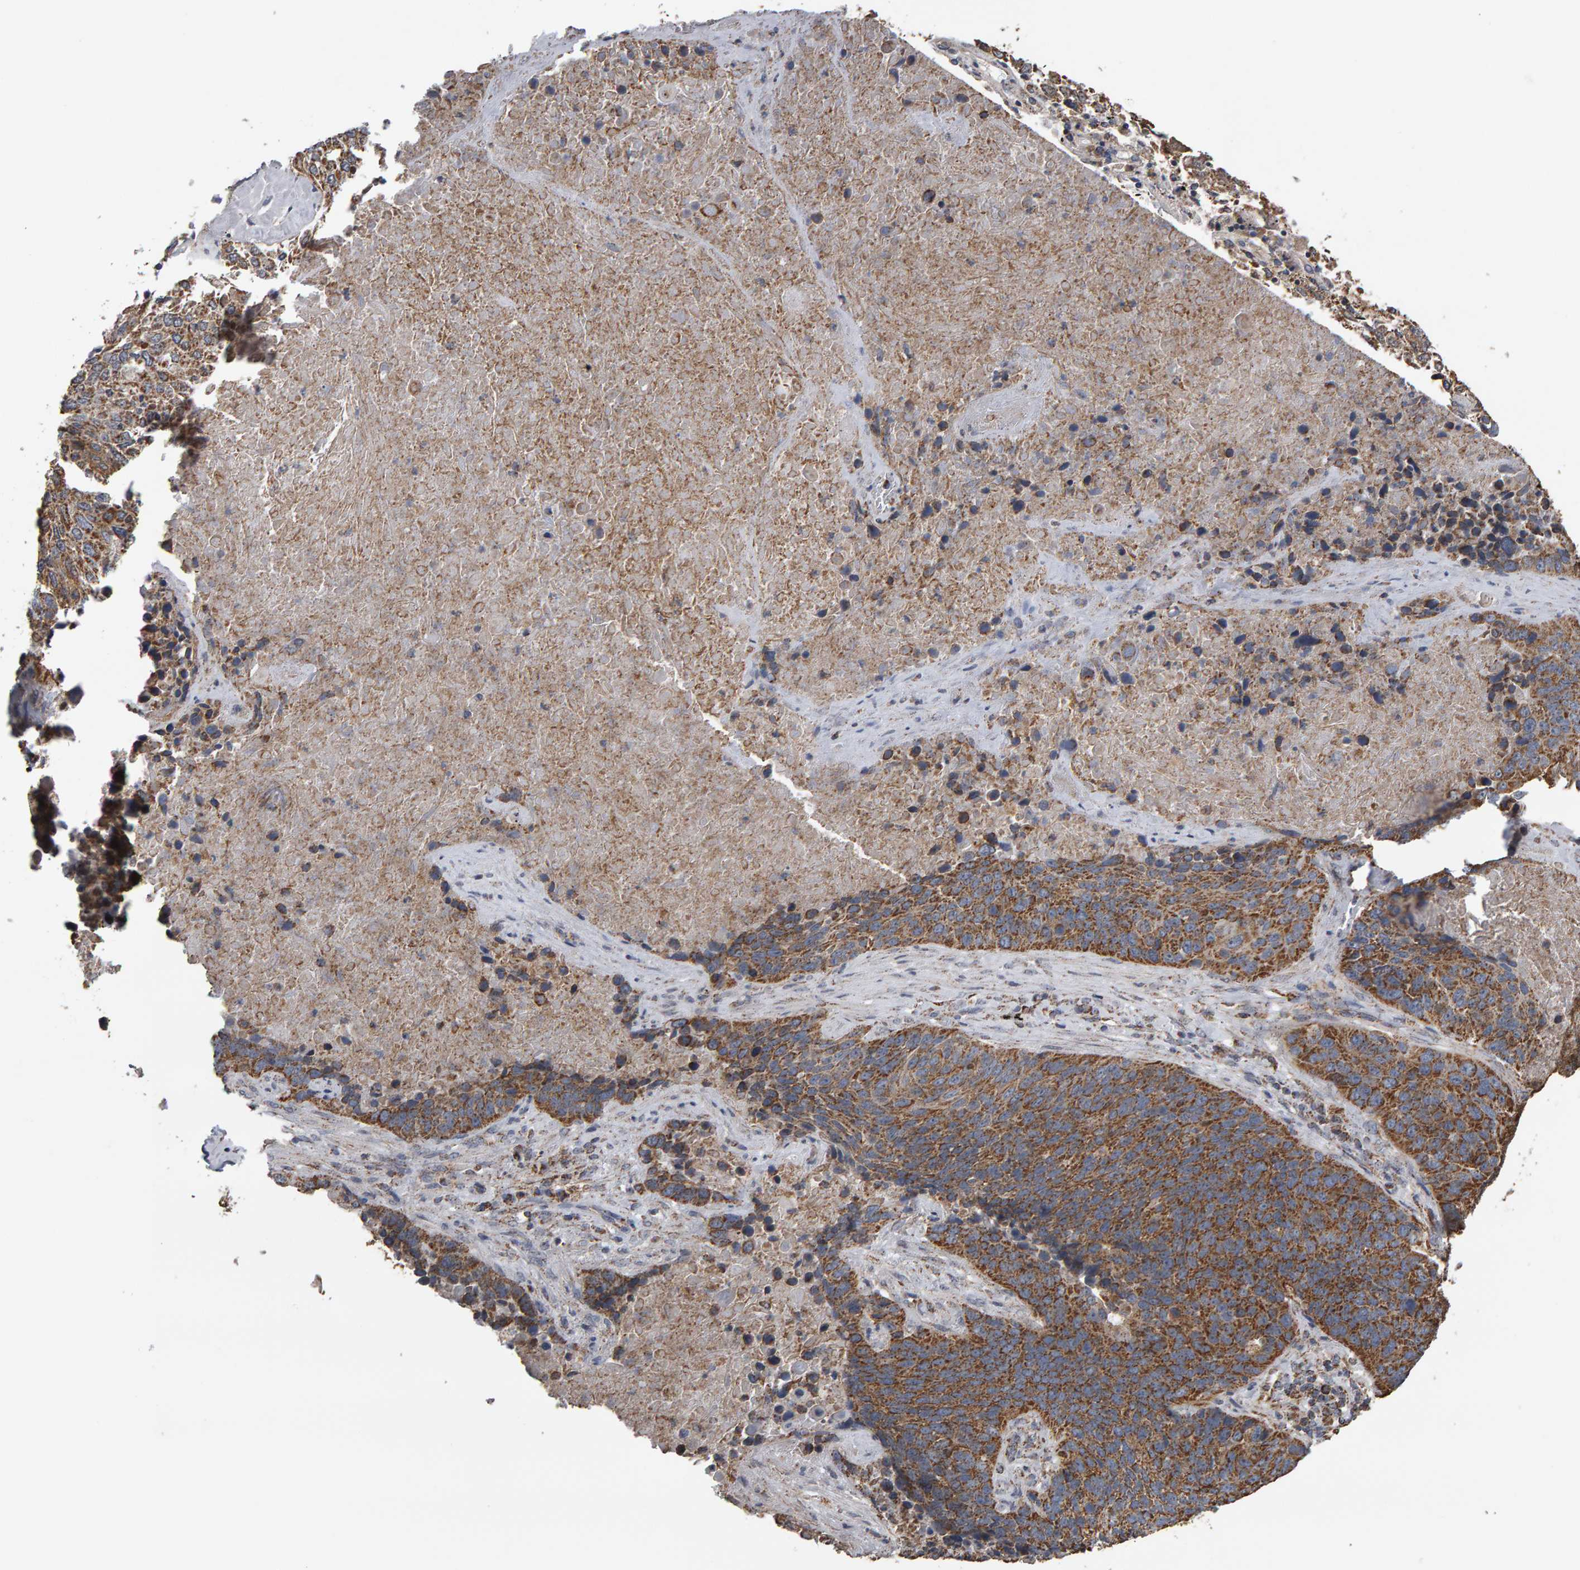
{"staining": {"intensity": "moderate", "quantity": ">75%", "location": "cytoplasmic/membranous"}, "tissue": "lung cancer", "cell_type": "Tumor cells", "image_type": "cancer", "snomed": [{"axis": "morphology", "description": "Squamous cell carcinoma, NOS"}, {"axis": "topography", "description": "Lung"}], "caption": "Lung squamous cell carcinoma stained with DAB (3,3'-diaminobenzidine) immunohistochemistry demonstrates medium levels of moderate cytoplasmic/membranous positivity in approximately >75% of tumor cells. The staining was performed using DAB (3,3'-diaminobenzidine), with brown indicating positive protein expression. Nuclei are stained blue with hematoxylin.", "gene": "TOM1L1", "patient": {"sex": "male", "age": 65}}